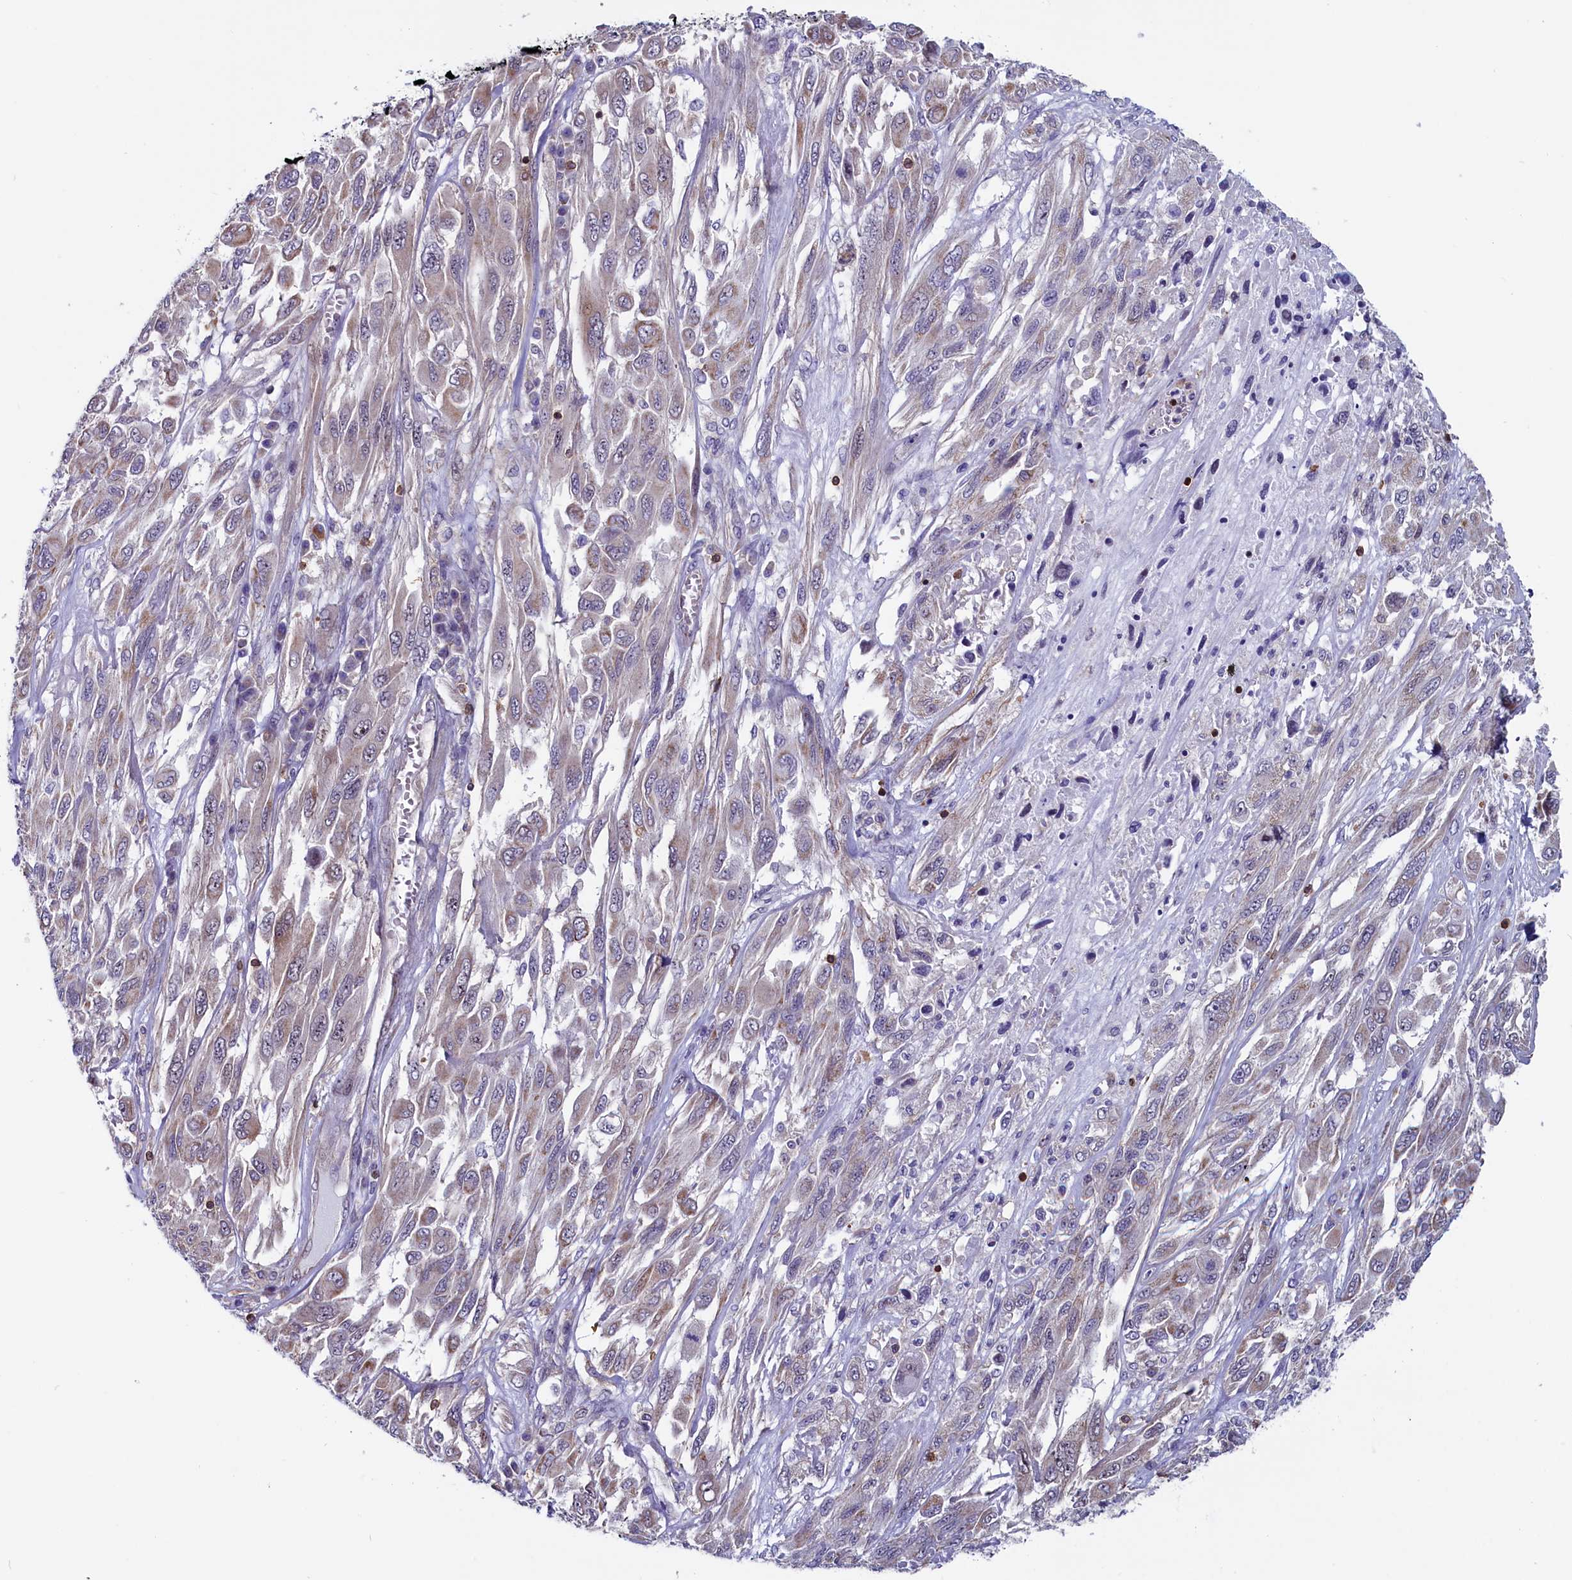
{"staining": {"intensity": "weak", "quantity": "<25%", "location": "cytoplasmic/membranous"}, "tissue": "melanoma", "cell_type": "Tumor cells", "image_type": "cancer", "snomed": [{"axis": "morphology", "description": "Malignant melanoma, NOS"}, {"axis": "topography", "description": "Skin"}], "caption": "The photomicrograph demonstrates no staining of tumor cells in melanoma.", "gene": "CIAPIN1", "patient": {"sex": "female", "age": 91}}